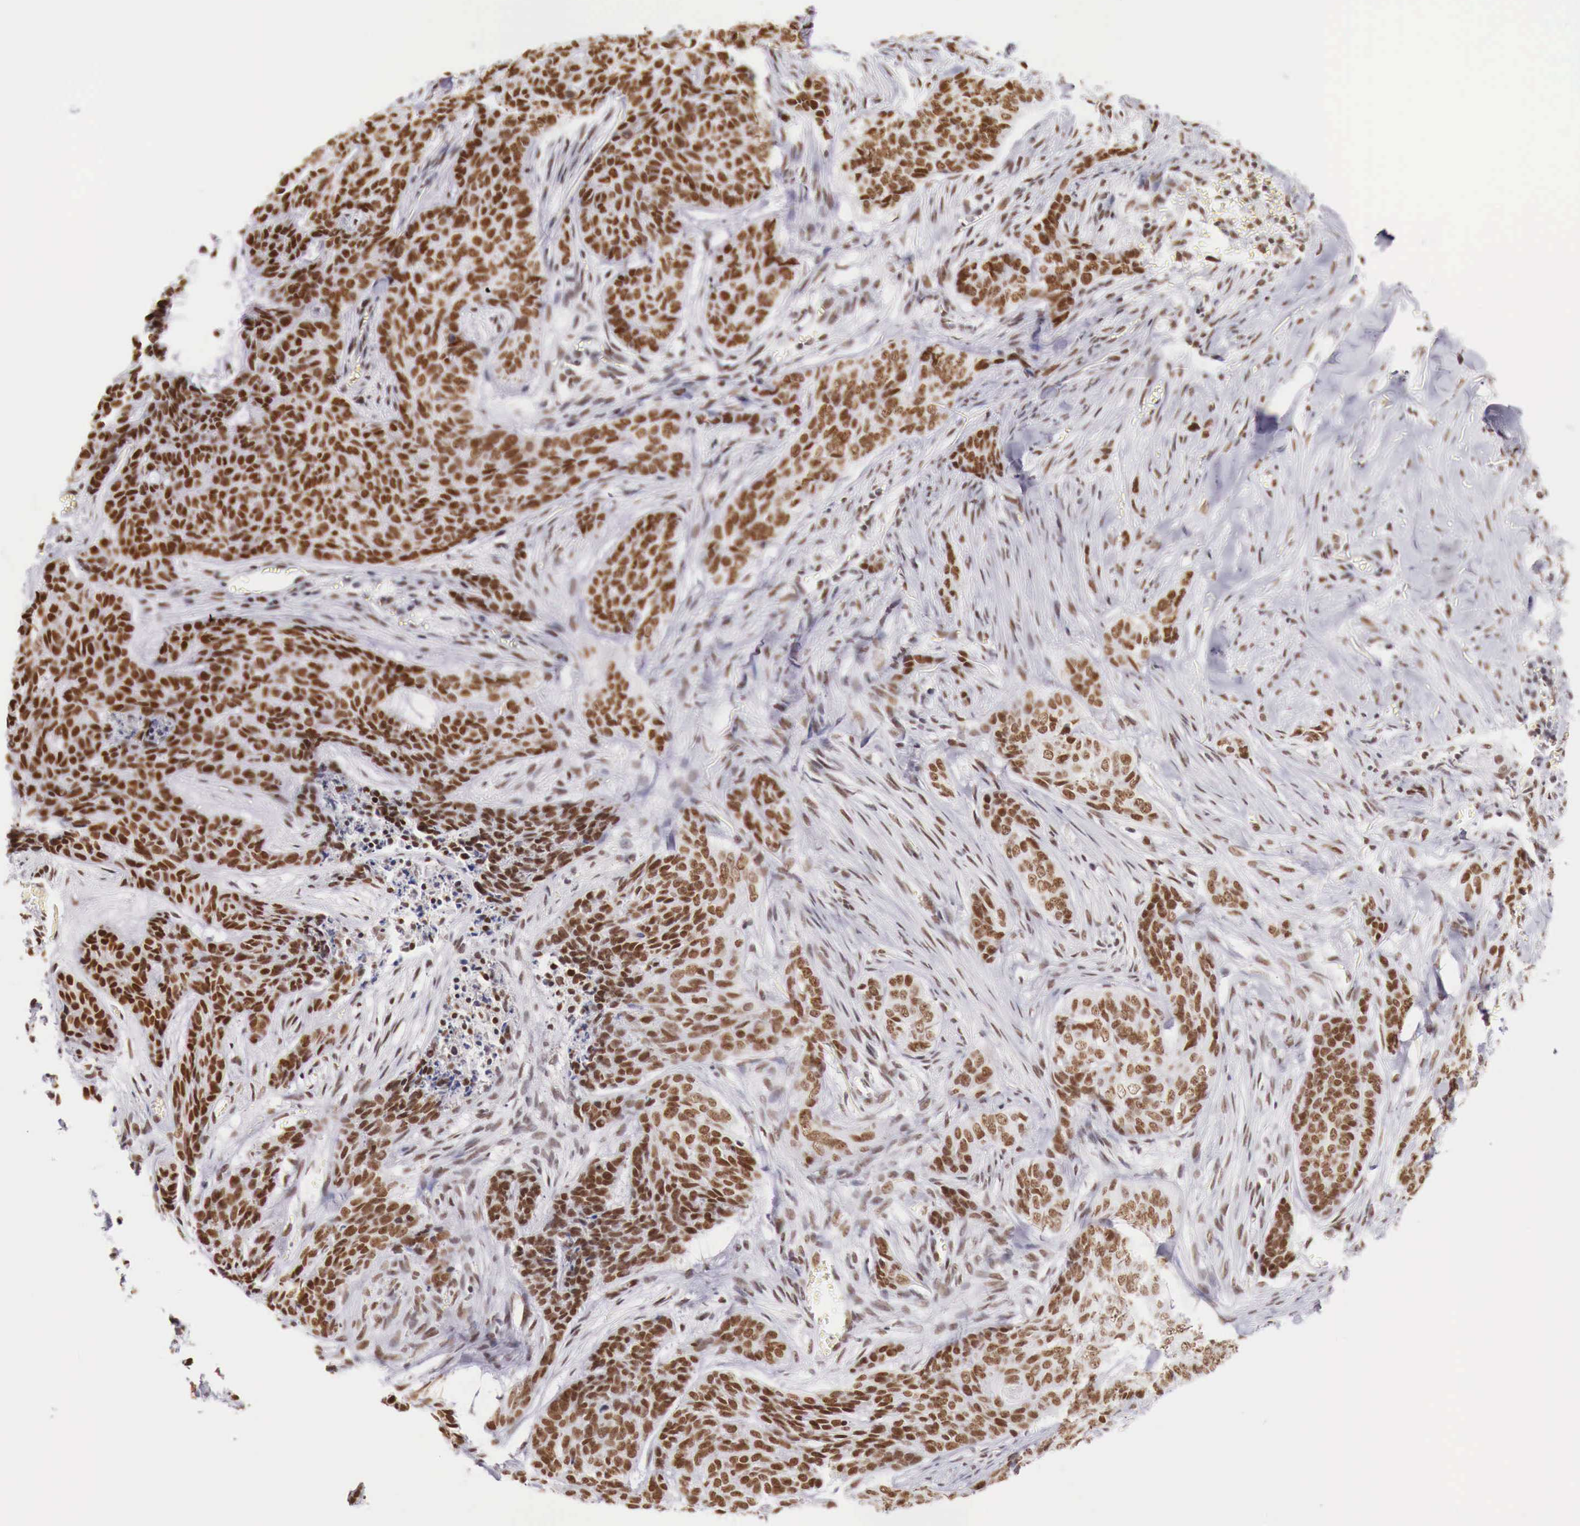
{"staining": {"intensity": "moderate", "quantity": ">75%", "location": "nuclear"}, "tissue": "skin cancer", "cell_type": "Tumor cells", "image_type": "cancer", "snomed": [{"axis": "morphology", "description": "Normal tissue, NOS"}, {"axis": "morphology", "description": "Basal cell carcinoma"}, {"axis": "topography", "description": "Skin"}], "caption": "Skin cancer (basal cell carcinoma) was stained to show a protein in brown. There is medium levels of moderate nuclear staining in about >75% of tumor cells.", "gene": "PHF14", "patient": {"sex": "female", "age": 65}}